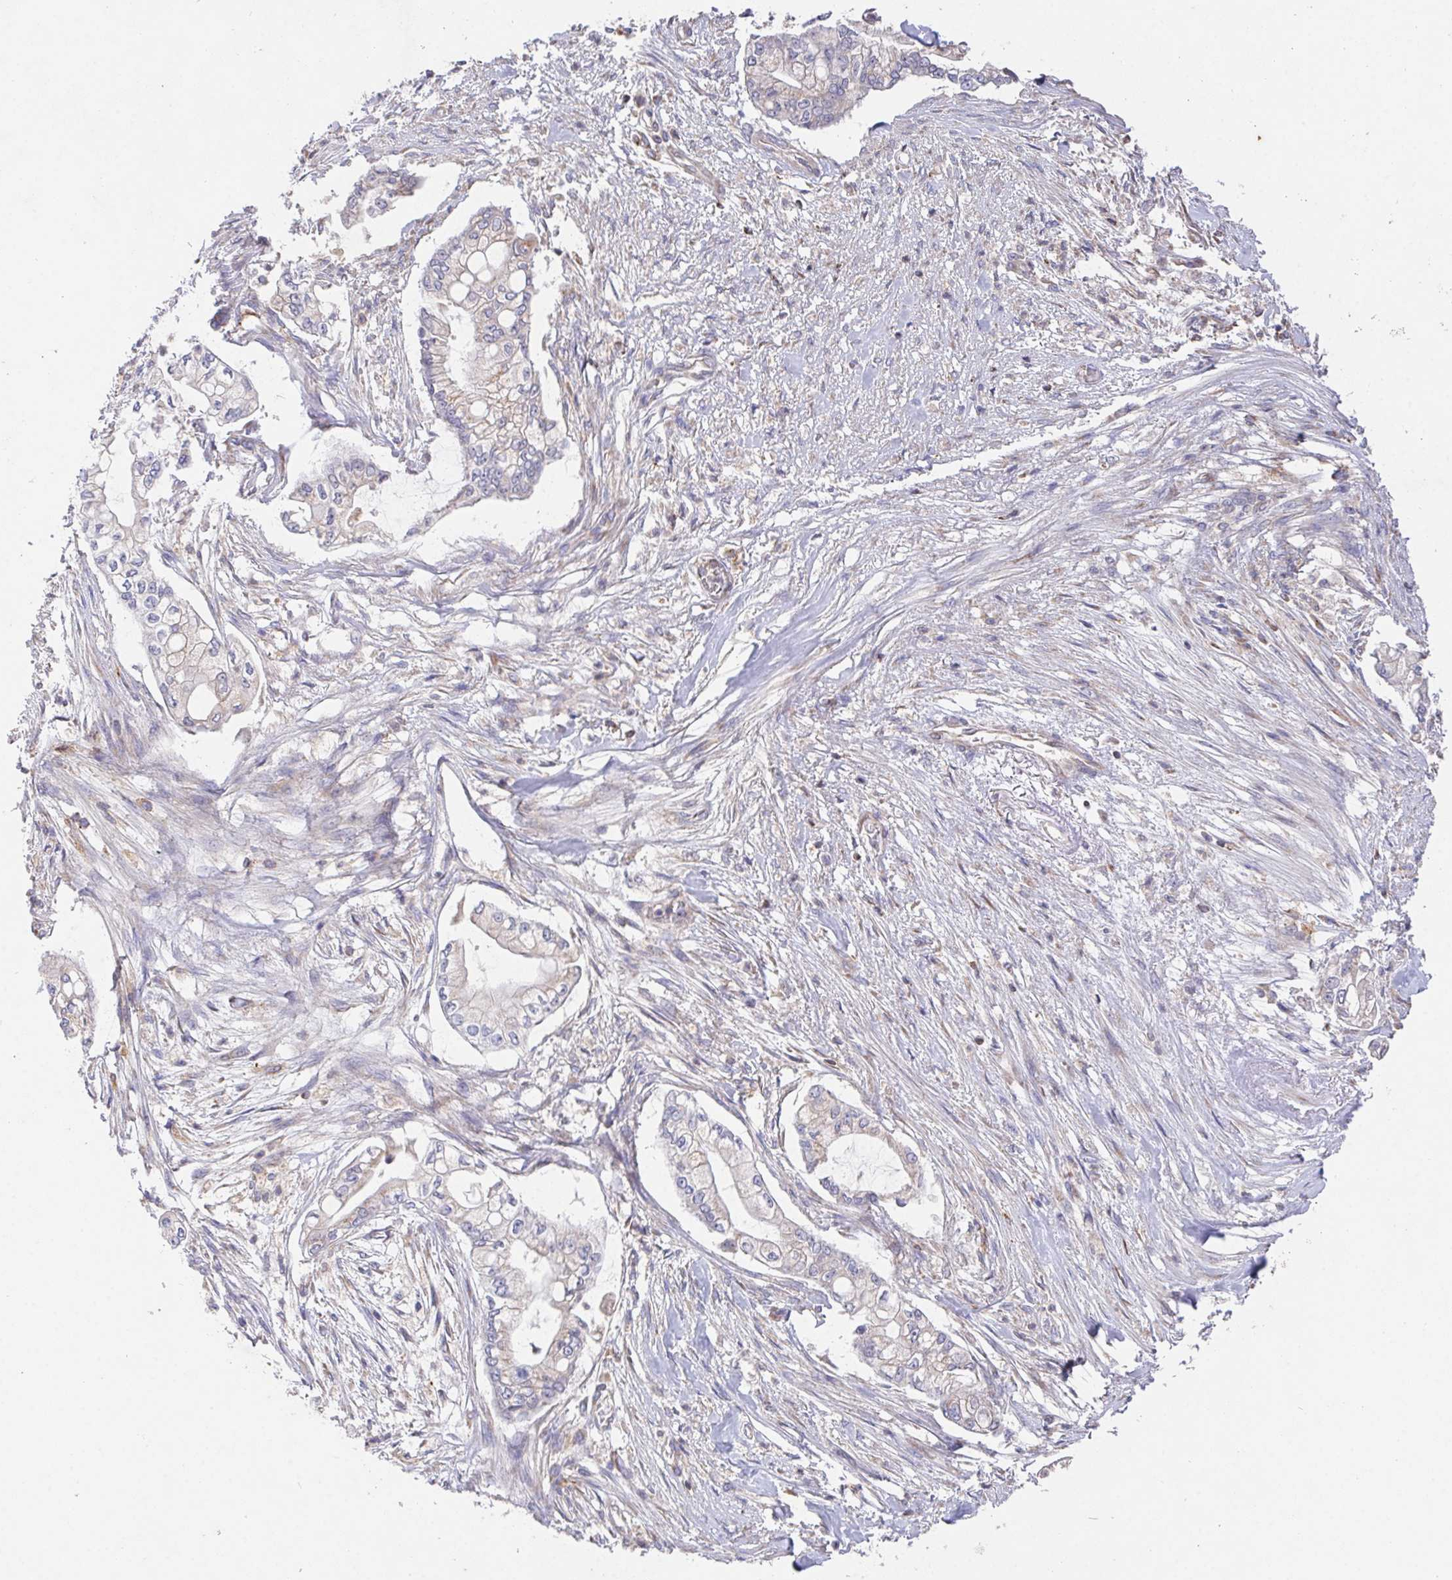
{"staining": {"intensity": "negative", "quantity": "none", "location": "none"}, "tissue": "pancreatic cancer", "cell_type": "Tumor cells", "image_type": "cancer", "snomed": [{"axis": "morphology", "description": "Adenocarcinoma, NOS"}, {"axis": "topography", "description": "Pancreas"}], "caption": "DAB immunohistochemical staining of human pancreatic cancer (adenocarcinoma) demonstrates no significant expression in tumor cells.", "gene": "FAM241A", "patient": {"sex": "female", "age": 69}}